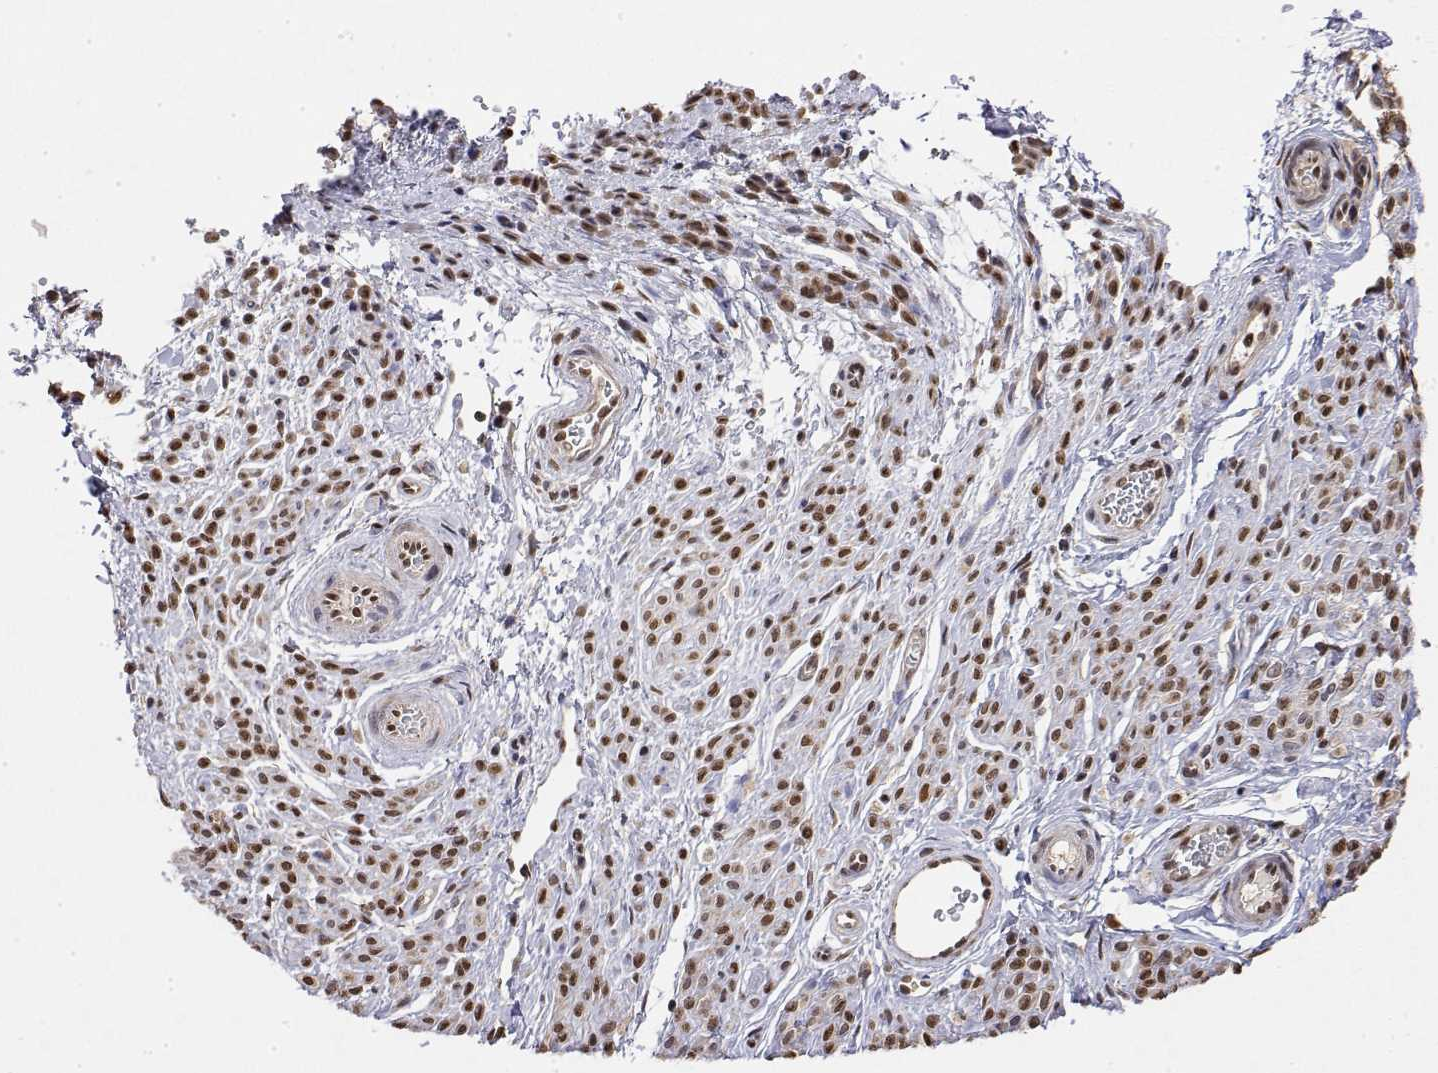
{"staining": {"intensity": "moderate", "quantity": ">75%", "location": "nuclear"}, "tissue": "melanoma", "cell_type": "Tumor cells", "image_type": "cancer", "snomed": [{"axis": "morphology", "description": "Malignant melanoma, NOS"}, {"axis": "topography", "description": "Skin"}], "caption": "The photomicrograph reveals immunohistochemical staining of malignant melanoma. There is moderate nuclear positivity is identified in approximately >75% of tumor cells. (IHC, brightfield microscopy, high magnification).", "gene": "TPI1", "patient": {"sex": "male", "age": 40}}